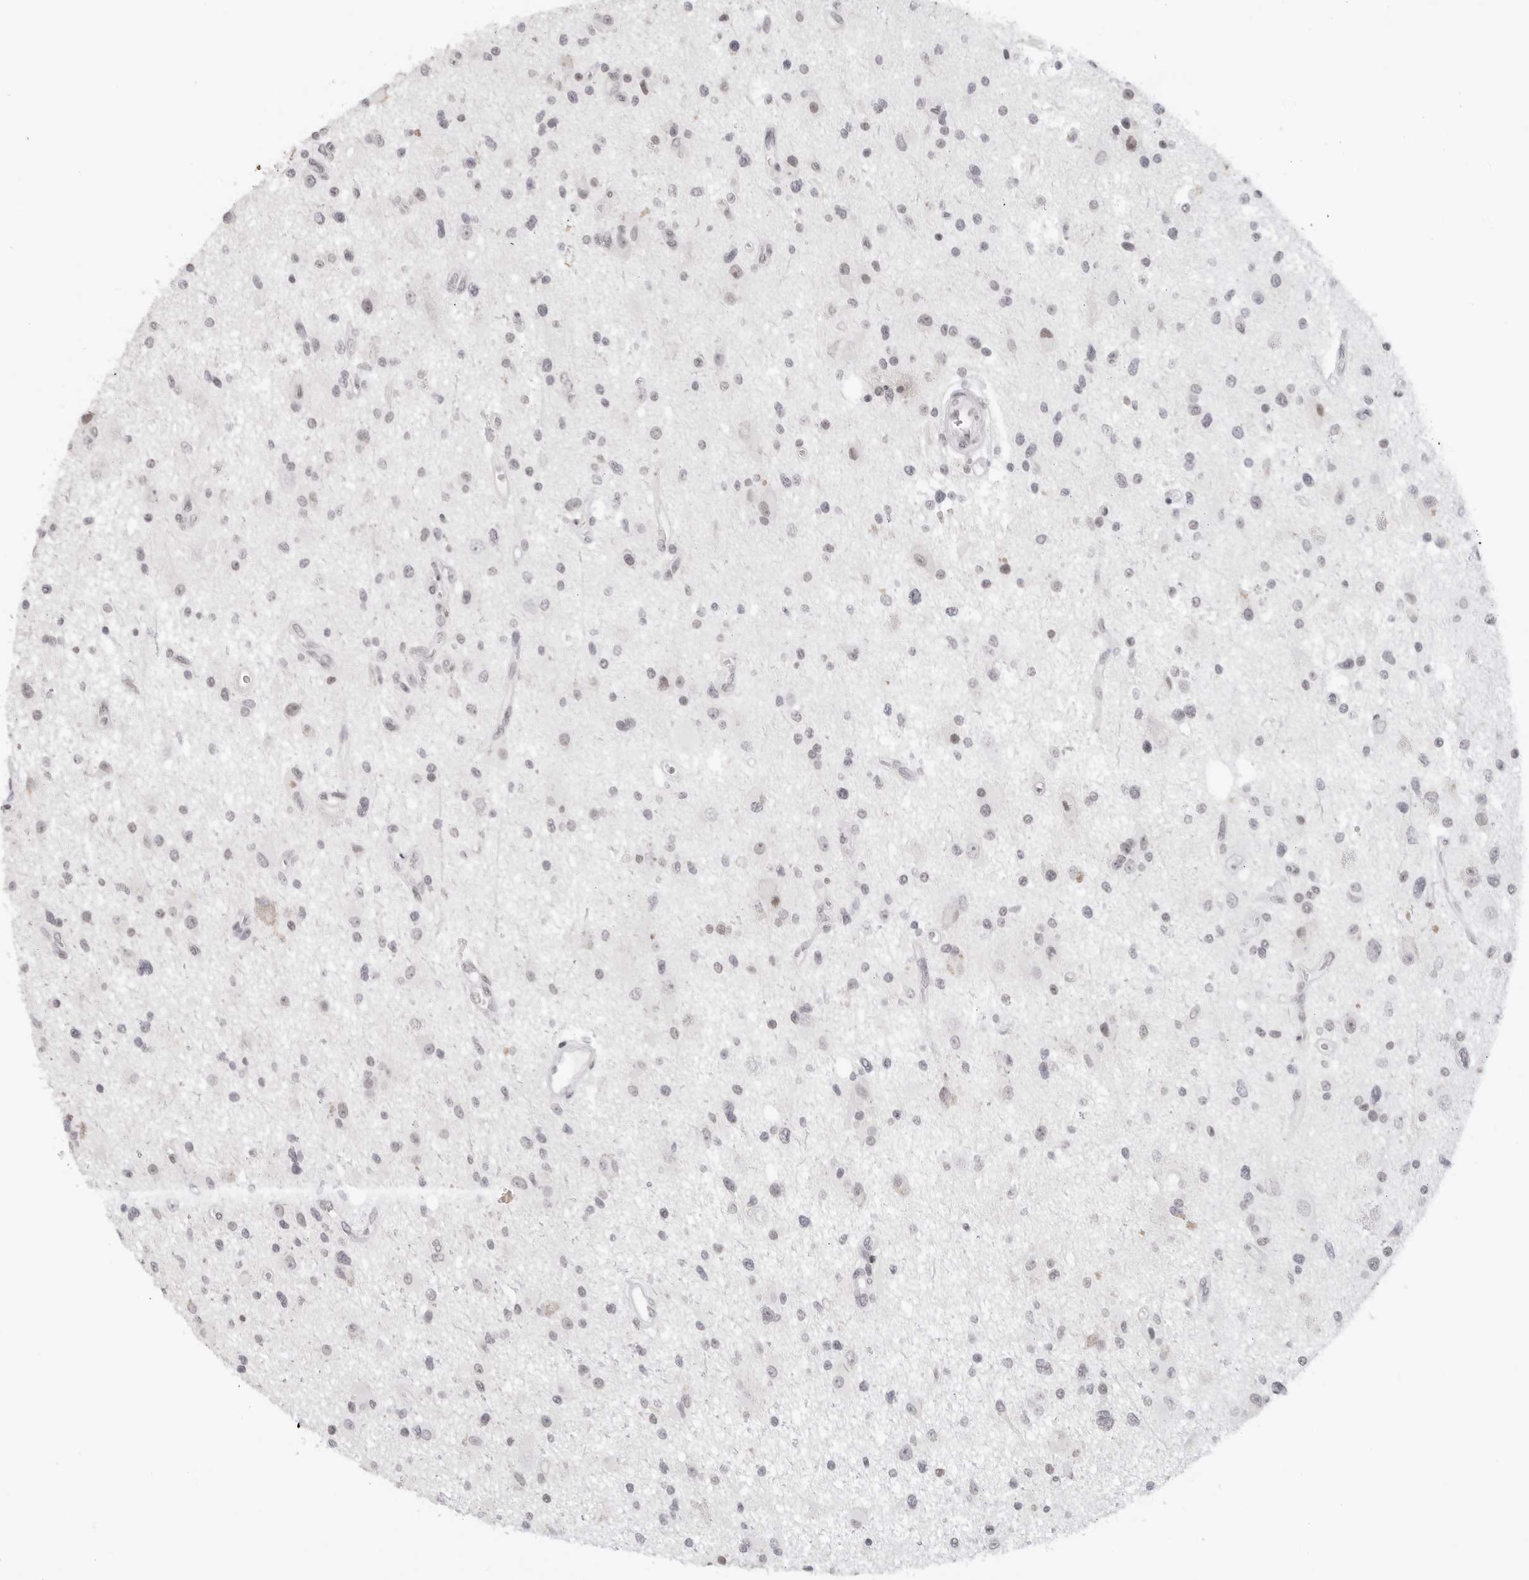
{"staining": {"intensity": "negative", "quantity": "none", "location": "none"}, "tissue": "glioma", "cell_type": "Tumor cells", "image_type": "cancer", "snomed": [{"axis": "morphology", "description": "Glioma, malignant, High grade"}, {"axis": "topography", "description": "Brain"}], "caption": "The immunohistochemistry histopathology image has no significant expression in tumor cells of glioma tissue.", "gene": "FLG2", "patient": {"sex": "male", "age": 33}}